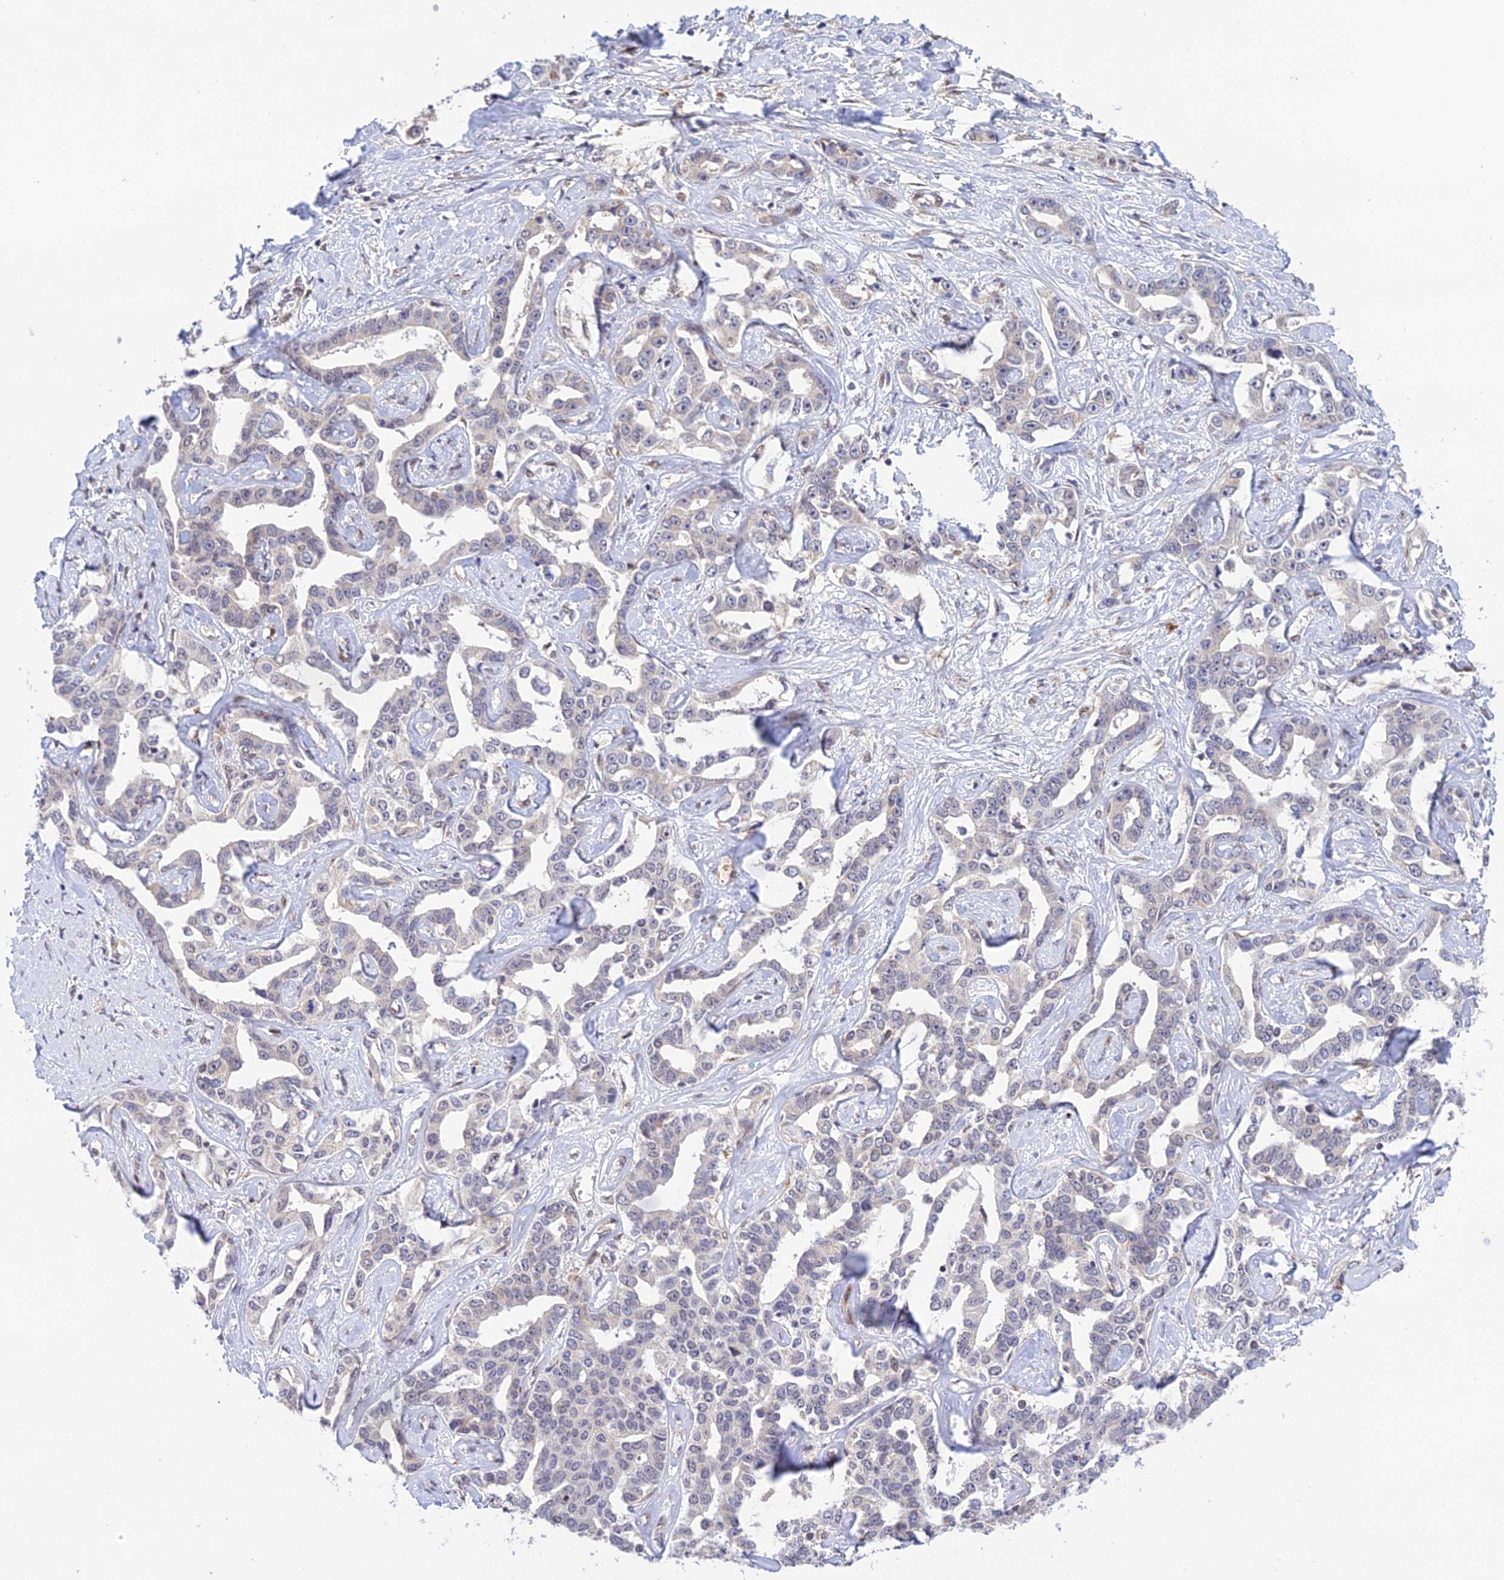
{"staining": {"intensity": "negative", "quantity": "none", "location": "none"}, "tissue": "liver cancer", "cell_type": "Tumor cells", "image_type": "cancer", "snomed": [{"axis": "morphology", "description": "Cholangiocarcinoma"}, {"axis": "topography", "description": "Liver"}], "caption": "Histopathology image shows no protein positivity in tumor cells of liver cancer tissue. (DAB immunohistochemistry with hematoxylin counter stain).", "gene": "SNX17", "patient": {"sex": "male", "age": 59}}